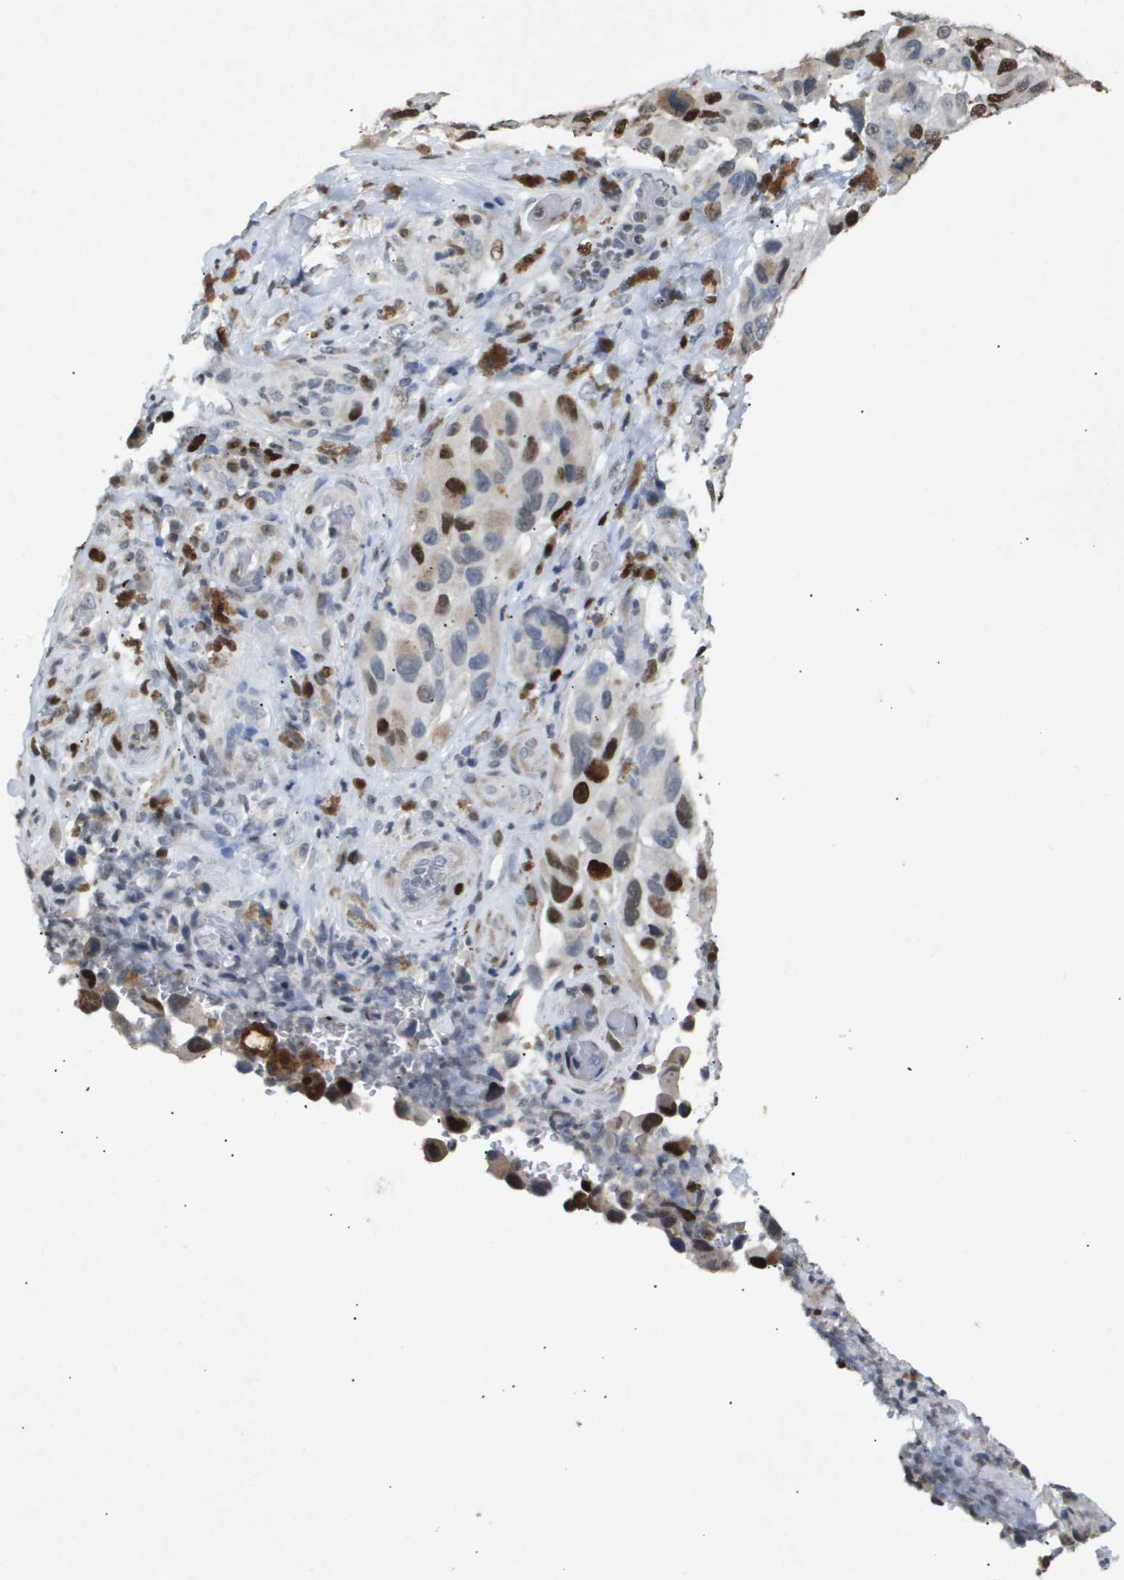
{"staining": {"intensity": "strong", "quantity": "25%-75%", "location": "nuclear"}, "tissue": "melanoma", "cell_type": "Tumor cells", "image_type": "cancer", "snomed": [{"axis": "morphology", "description": "Malignant melanoma, NOS"}, {"axis": "topography", "description": "Skin"}], "caption": "This is a histology image of immunohistochemistry staining of melanoma, which shows strong expression in the nuclear of tumor cells.", "gene": "ANAPC2", "patient": {"sex": "female", "age": 73}}